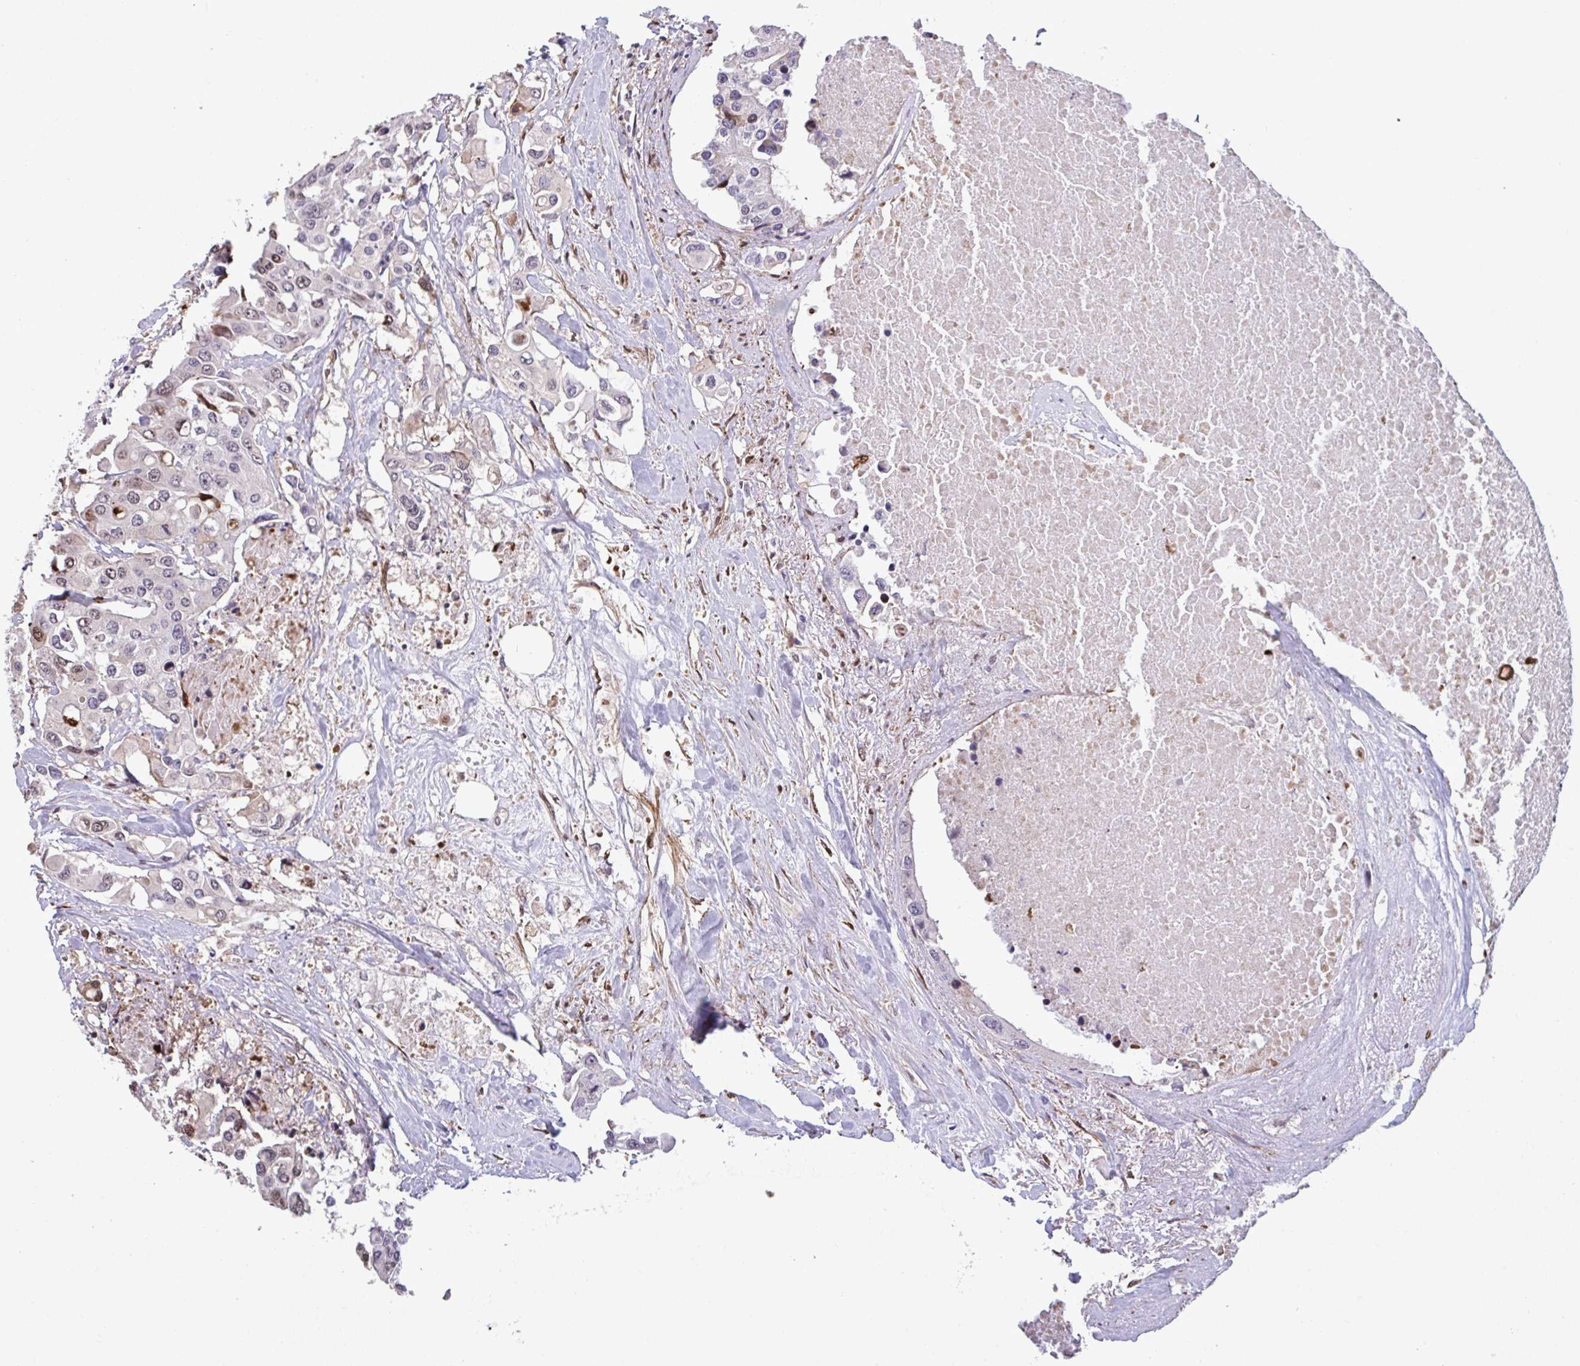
{"staining": {"intensity": "moderate", "quantity": "<25%", "location": "nuclear"}, "tissue": "colorectal cancer", "cell_type": "Tumor cells", "image_type": "cancer", "snomed": [{"axis": "morphology", "description": "Adenocarcinoma, NOS"}, {"axis": "topography", "description": "Colon"}], "caption": "DAB immunohistochemical staining of human adenocarcinoma (colorectal) shows moderate nuclear protein positivity in approximately <25% of tumor cells. (DAB IHC with brightfield microscopy, high magnification).", "gene": "PELI2", "patient": {"sex": "male", "age": 77}}